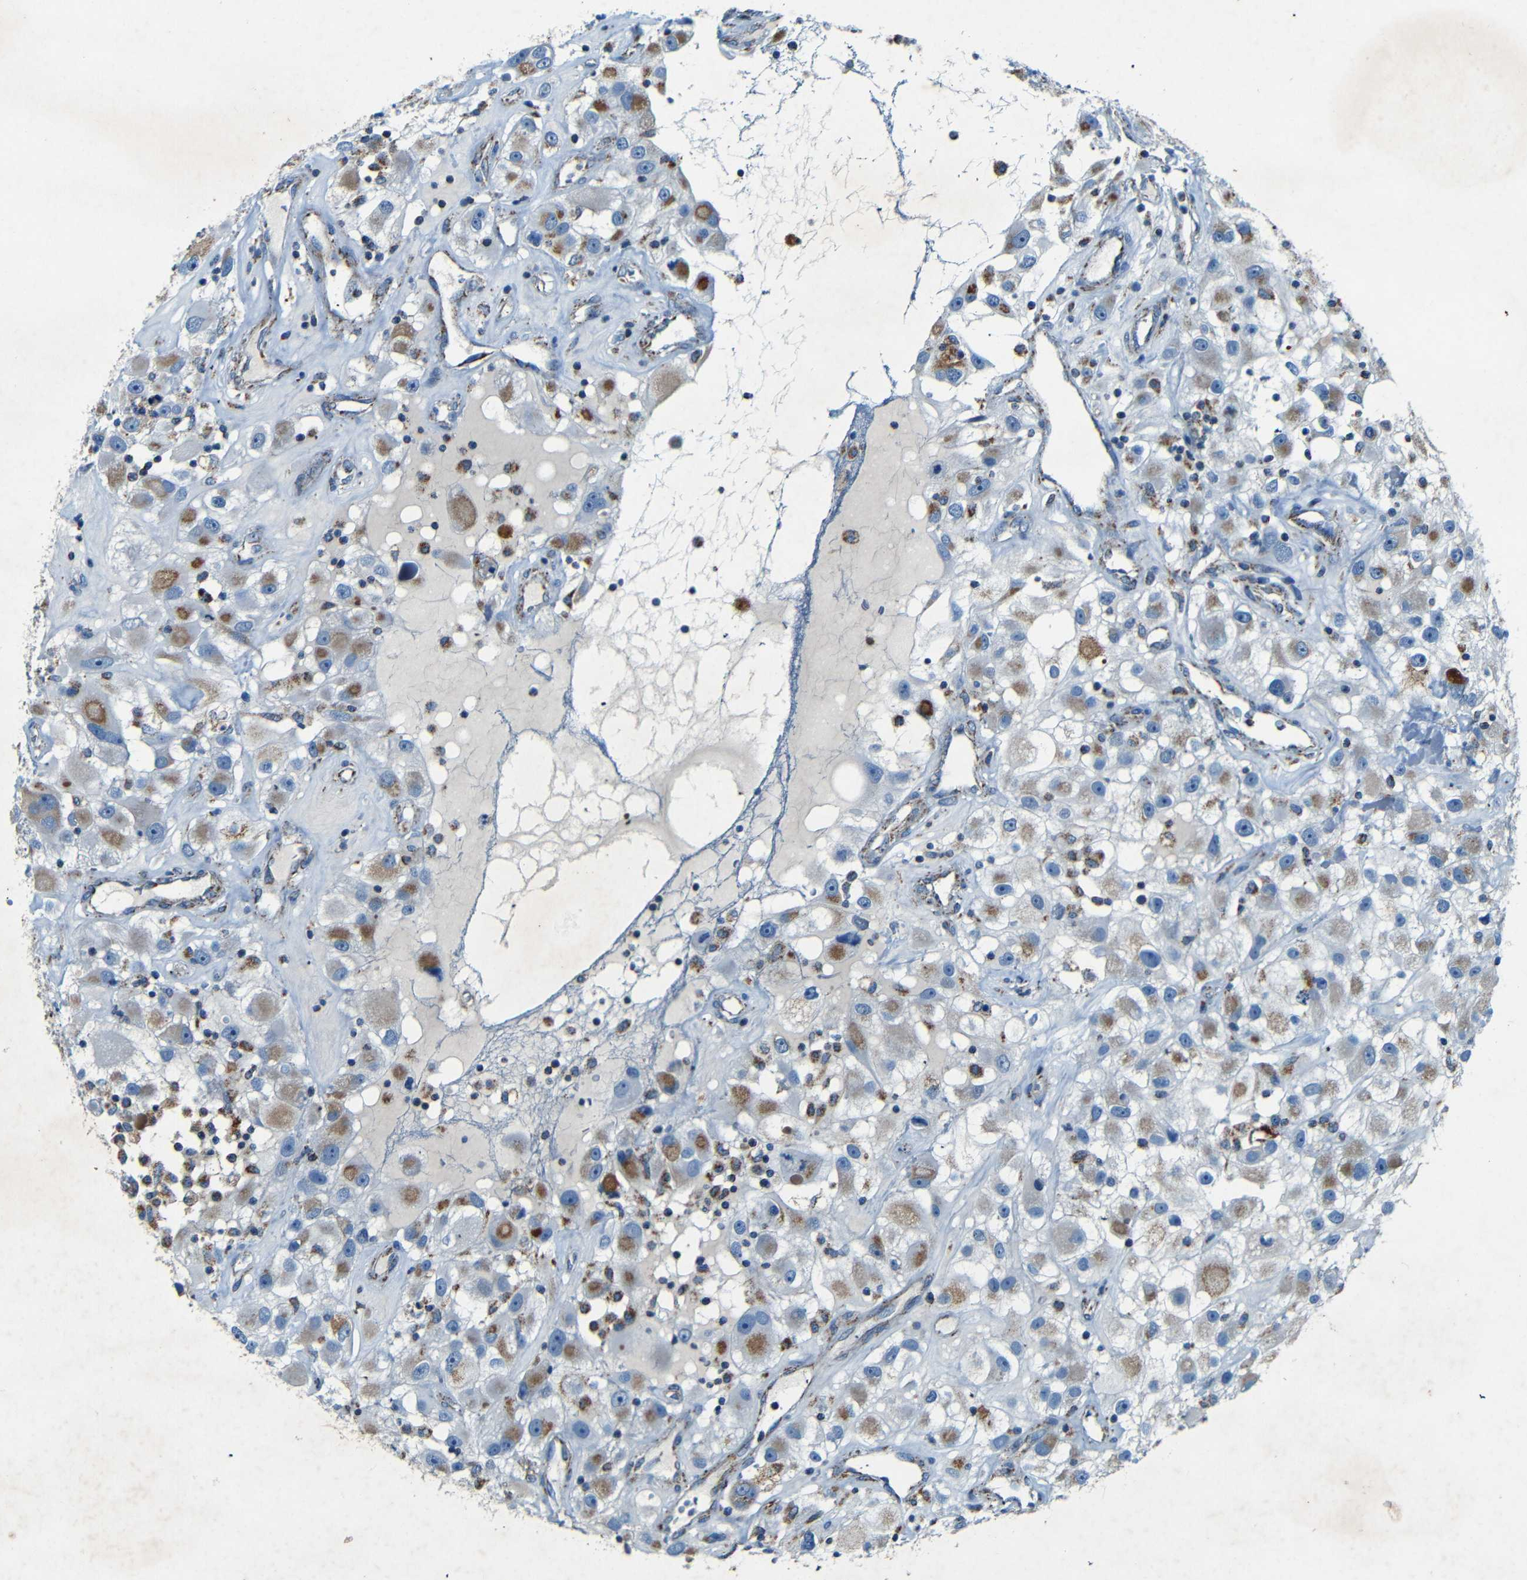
{"staining": {"intensity": "moderate", "quantity": ">75%", "location": "cytoplasmic/membranous"}, "tissue": "renal cancer", "cell_type": "Tumor cells", "image_type": "cancer", "snomed": [{"axis": "morphology", "description": "Adenocarcinoma, NOS"}, {"axis": "topography", "description": "Kidney"}], "caption": "This is a micrograph of immunohistochemistry staining of renal adenocarcinoma, which shows moderate positivity in the cytoplasmic/membranous of tumor cells.", "gene": "WSCD2", "patient": {"sex": "female", "age": 52}}